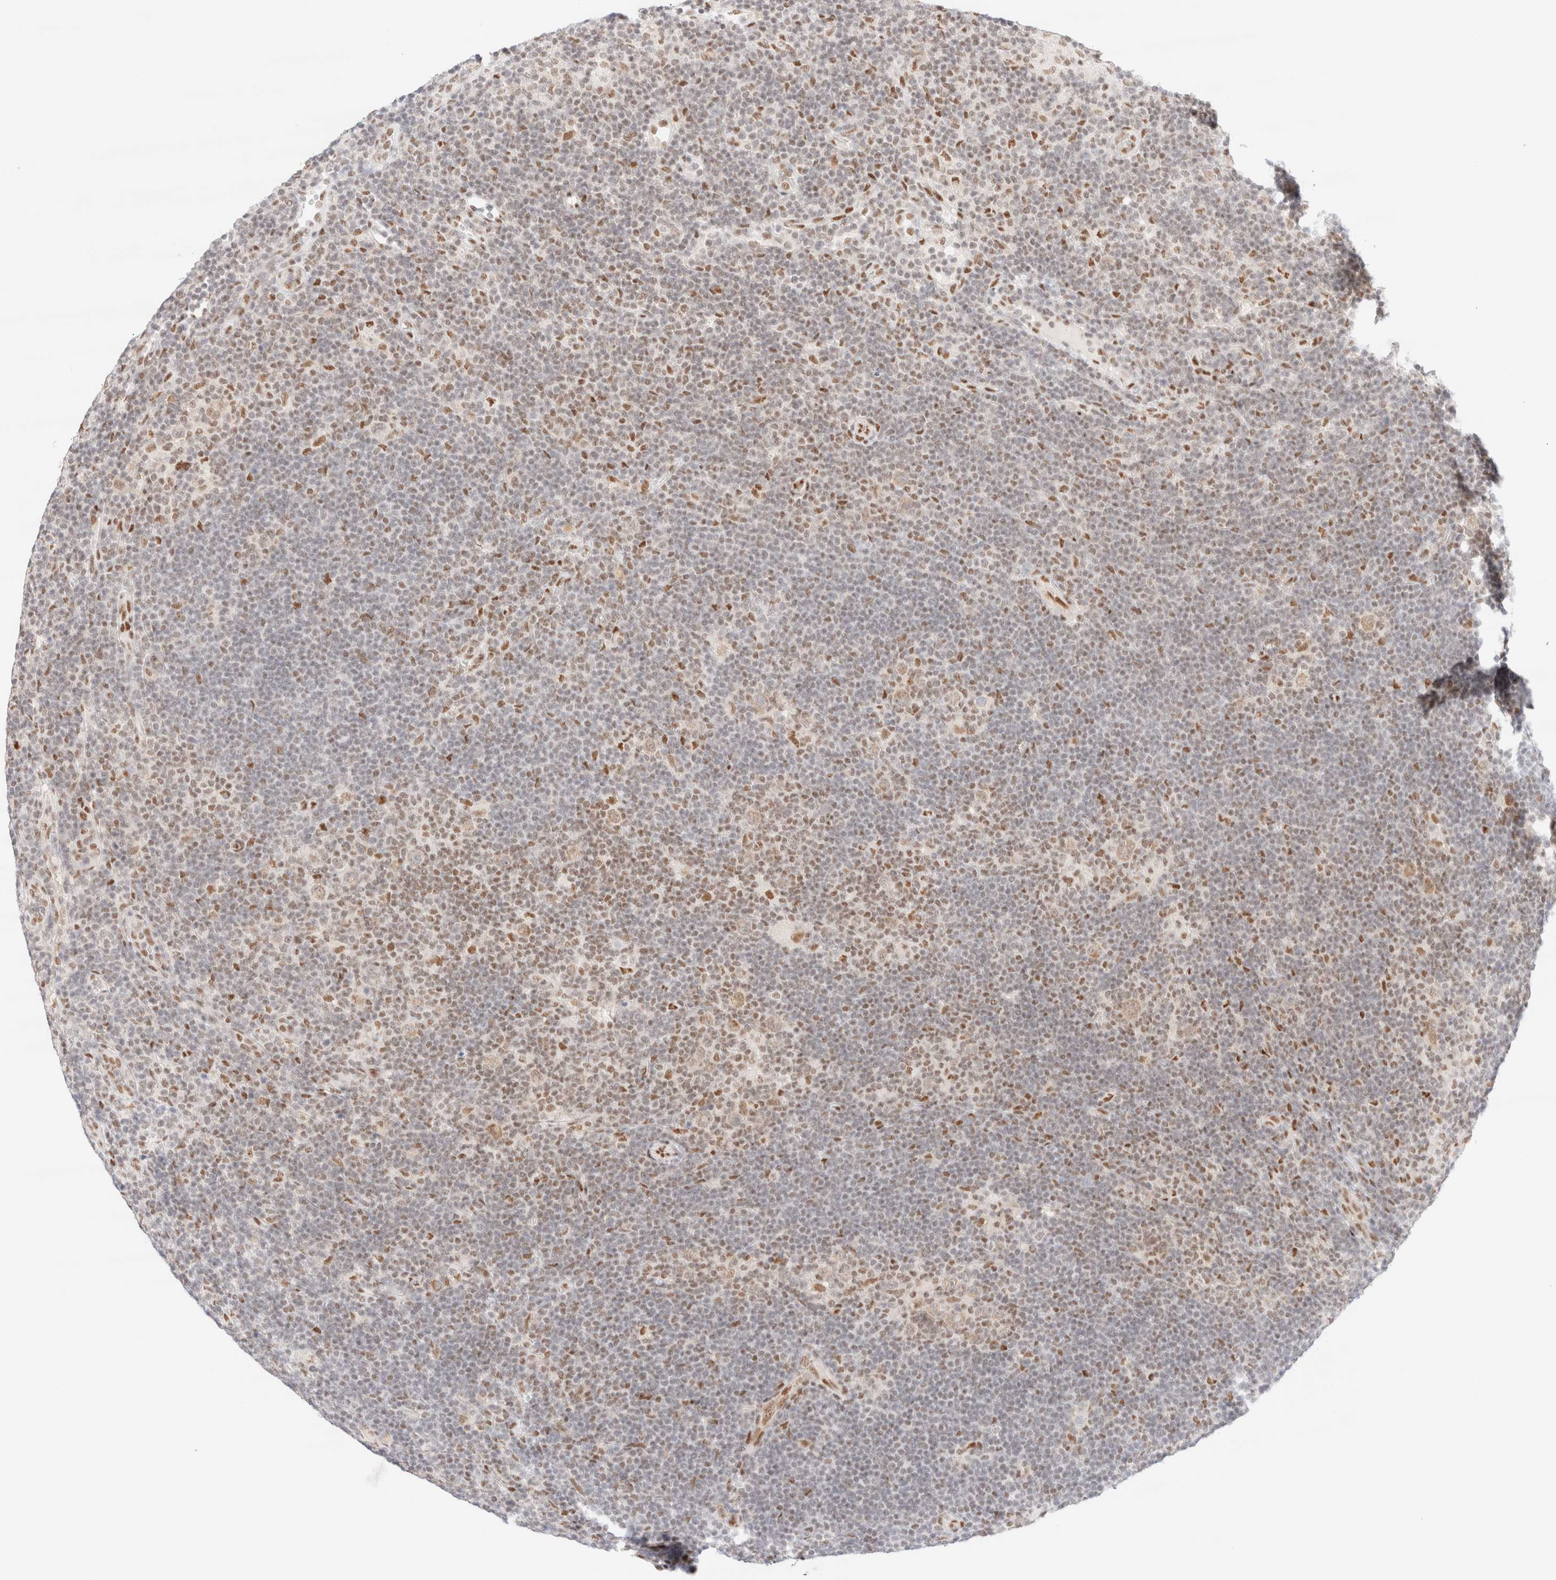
{"staining": {"intensity": "moderate", "quantity": ">75%", "location": "nuclear"}, "tissue": "lymphoma", "cell_type": "Tumor cells", "image_type": "cancer", "snomed": [{"axis": "morphology", "description": "Hodgkin's disease, NOS"}, {"axis": "topography", "description": "Lymph node"}], "caption": "Immunohistochemical staining of human Hodgkin's disease reveals medium levels of moderate nuclear expression in approximately >75% of tumor cells.", "gene": "CIC", "patient": {"sex": "female", "age": 57}}